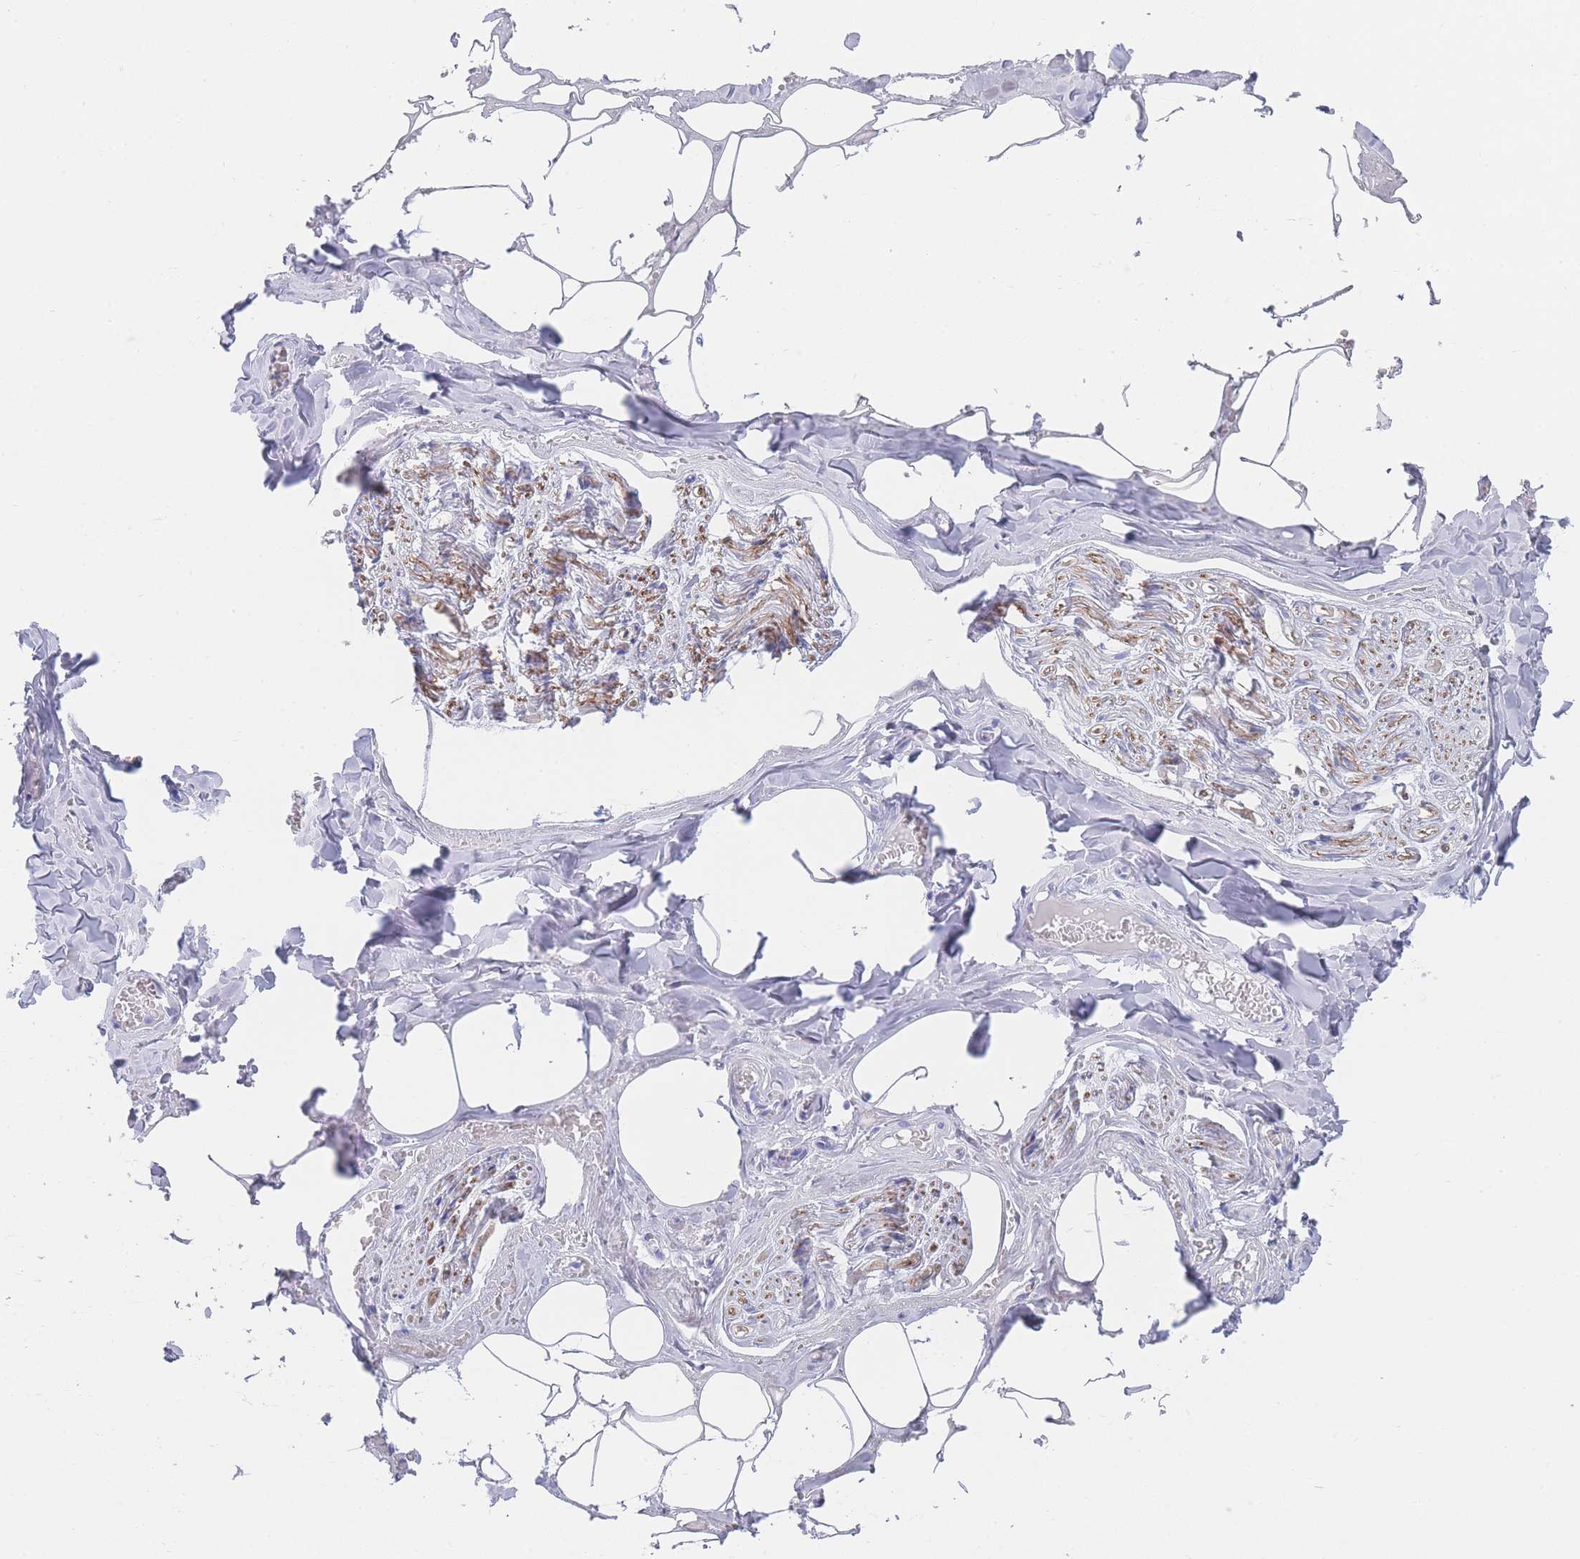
{"staining": {"intensity": "negative", "quantity": "none", "location": "none"}, "tissue": "adipose tissue", "cell_type": "Adipocytes", "image_type": "normal", "snomed": [{"axis": "morphology", "description": "Normal tissue, NOS"}, {"axis": "topography", "description": "Salivary gland"}, {"axis": "topography", "description": "Peripheral nerve tissue"}], "caption": "The histopathology image shows no staining of adipocytes in normal adipose tissue.", "gene": "LRRC37A2", "patient": {"sex": "male", "age": 38}}